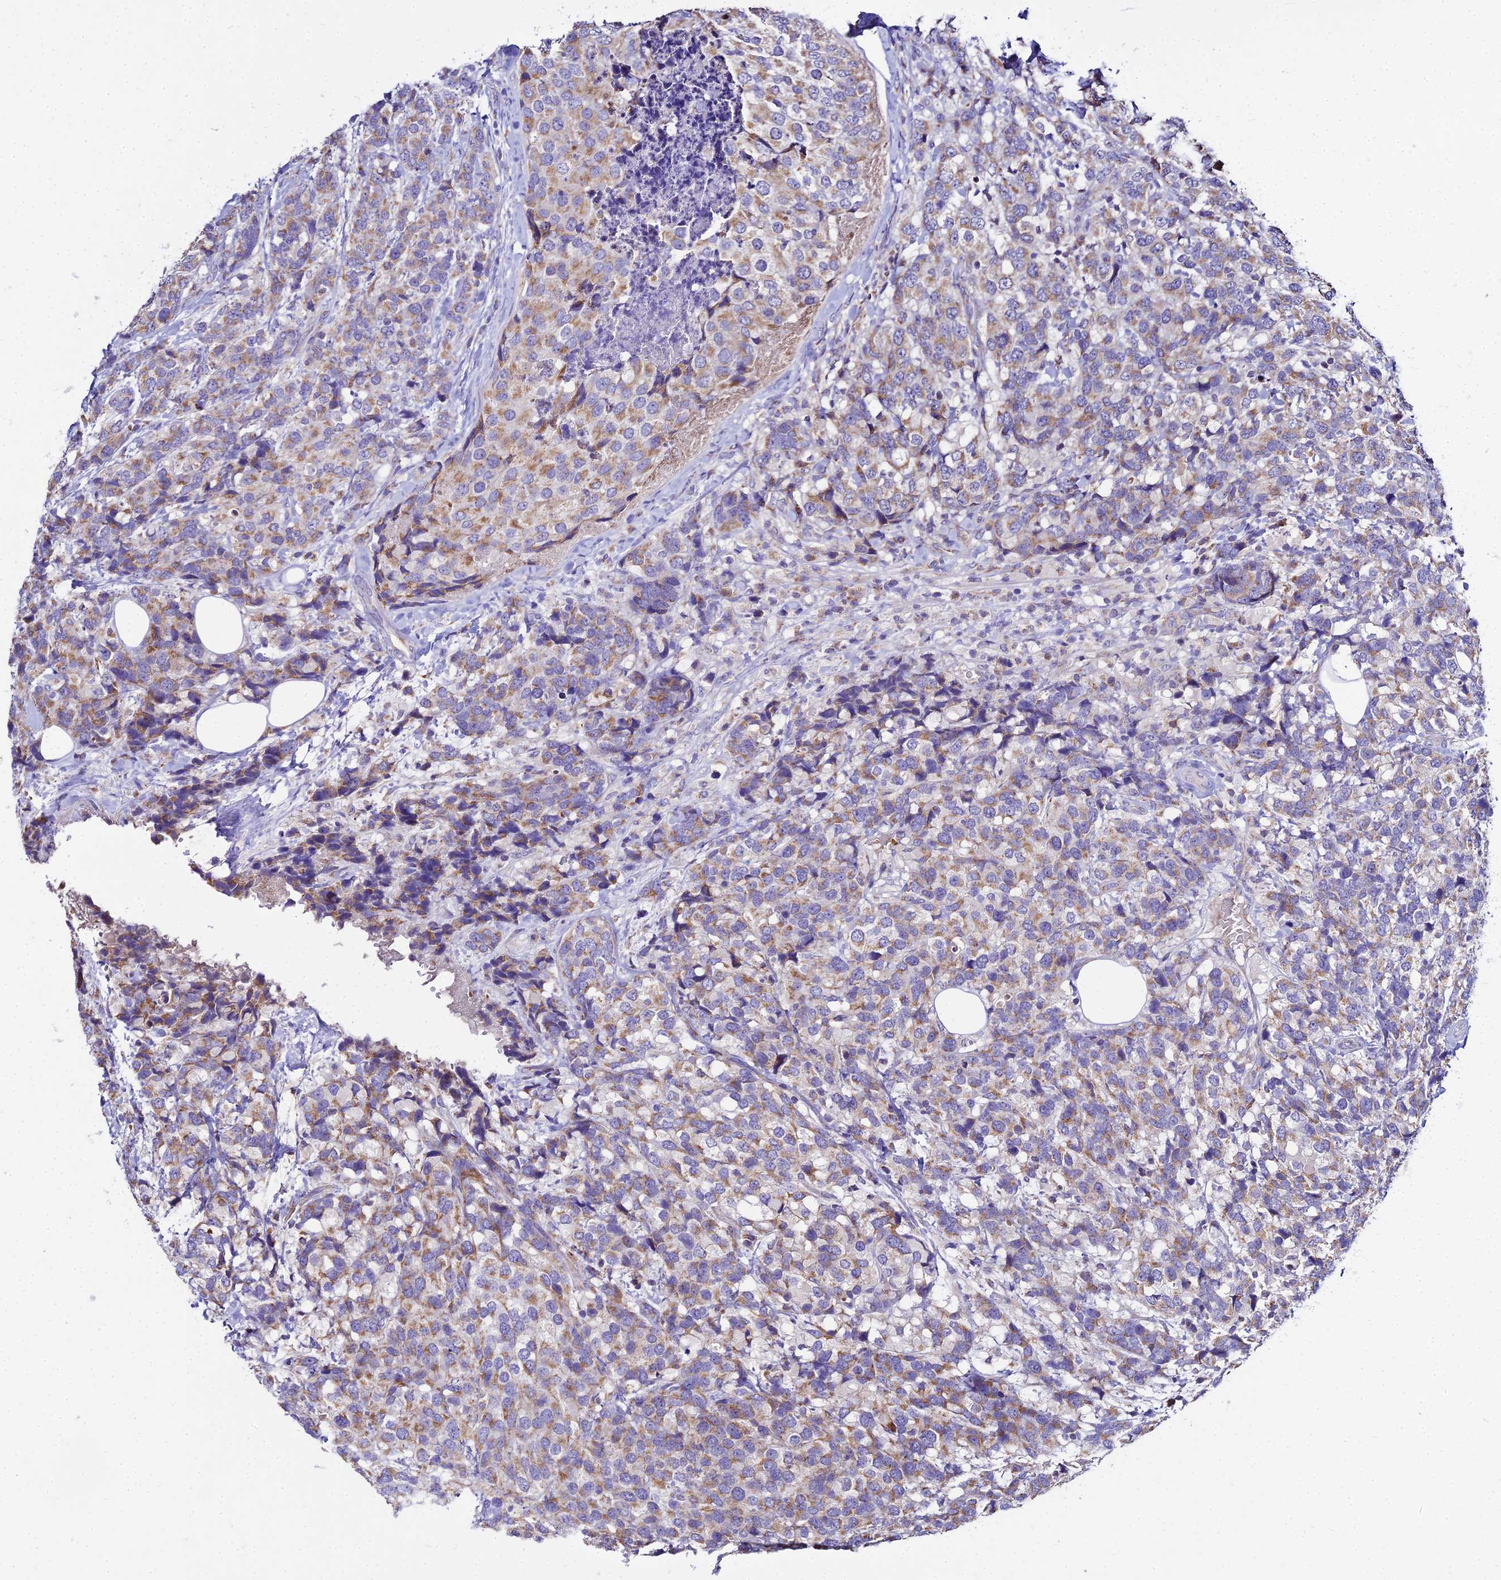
{"staining": {"intensity": "moderate", "quantity": ">75%", "location": "cytoplasmic/membranous"}, "tissue": "breast cancer", "cell_type": "Tumor cells", "image_type": "cancer", "snomed": [{"axis": "morphology", "description": "Lobular carcinoma"}, {"axis": "topography", "description": "Breast"}], "caption": "Lobular carcinoma (breast) stained with a brown dye exhibits moderate cytoplasmic/membranous positive positivity in approximately >75% of tumor cells.", "gene": "TYW5", "patient": {"sex": "female", "age": 59}}